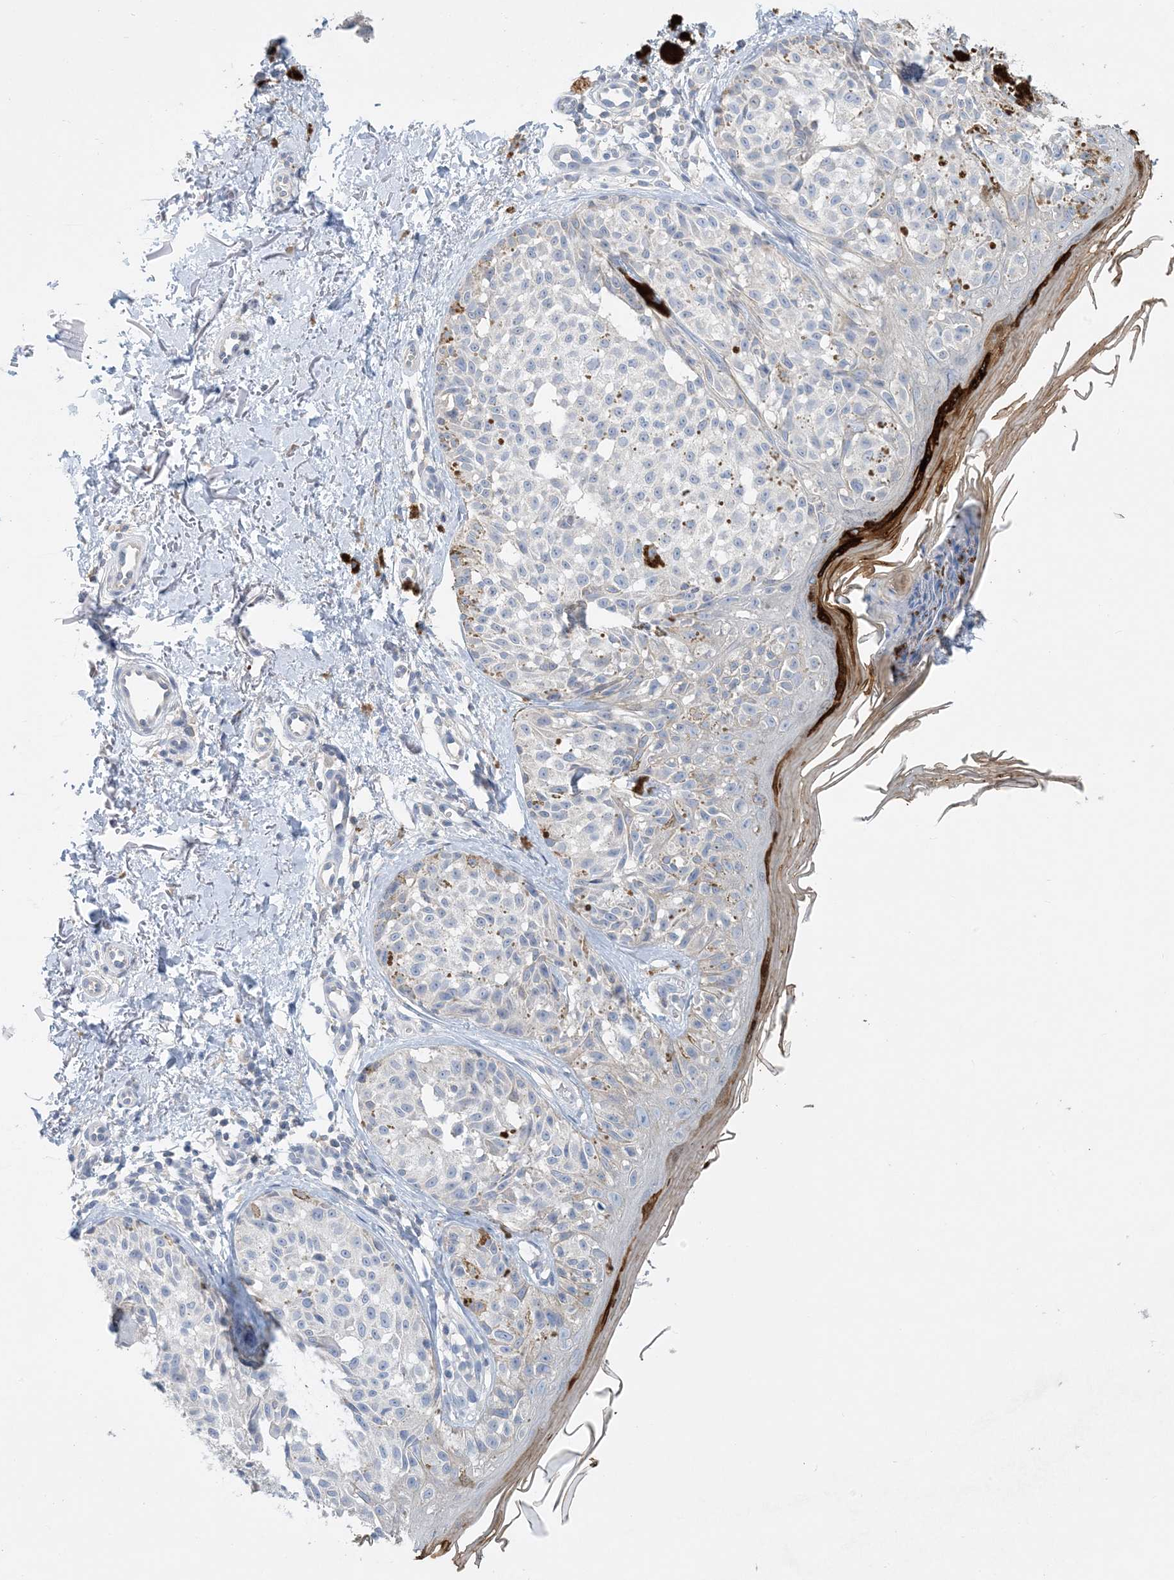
{"staining": {"intensity": "negative", "quantity": "none", "location": "none"}, "tissue": "melanoma", "cell_type": "Tumor cells", "image_type": "cancer", "snomed": [{"axis": "morphology", "description": "Malignant melanoma, NOS"}, {"axis": "topography", "description": "Skin"}], "caption": "Tumor cells are negative for brown protein staining in malignant melanoma.", "gene": "KPRP", "patient": {"sex": "female", "age": 50}}